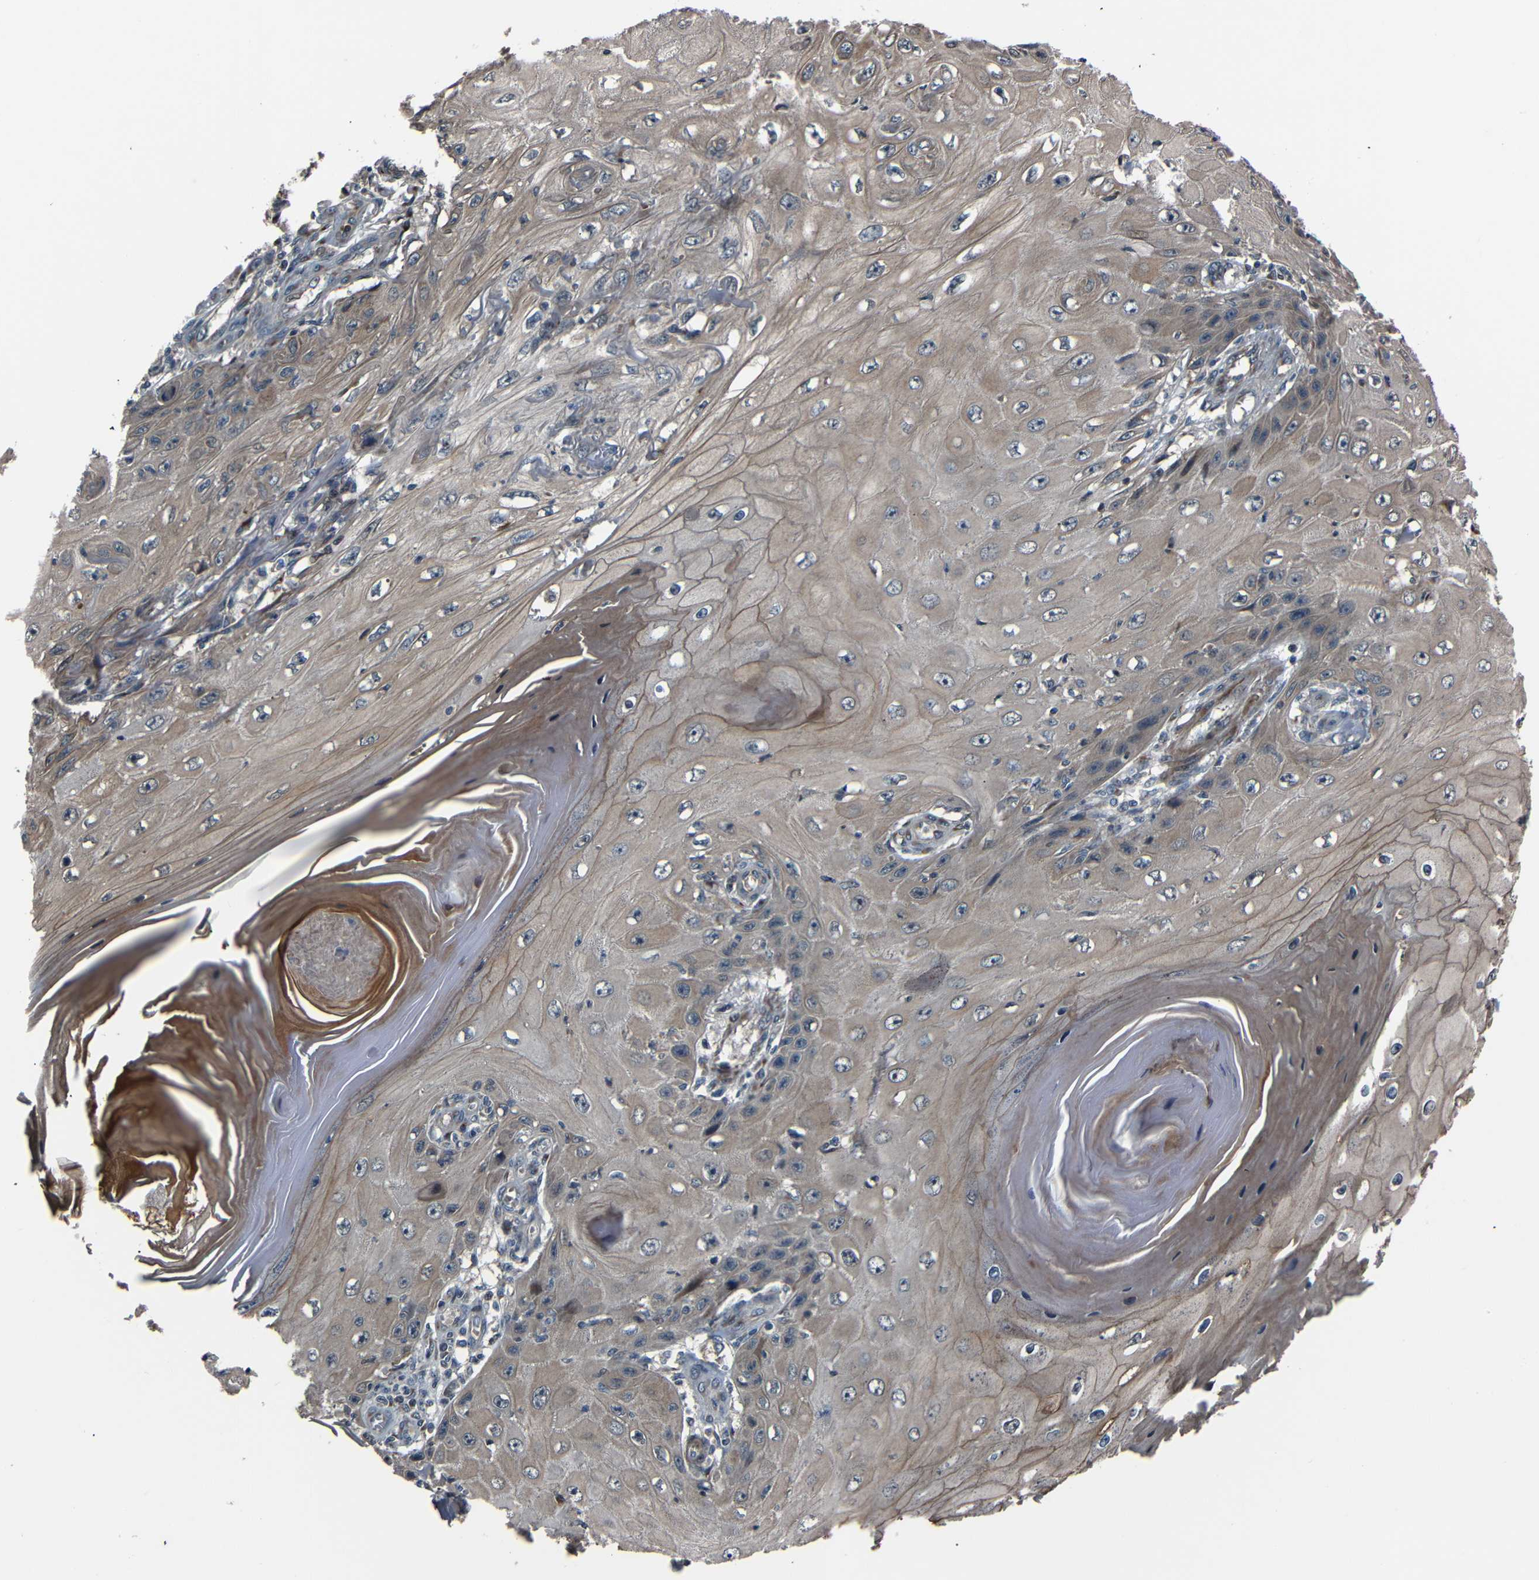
{"staining": {"intensity": "moderate", "quantity": ">75%", "location": "cytoplasmic/membranous"}, "tissue": "skin cancer", "cell_type": "Tumor cells", "image_type": "cancer", "snomed": [{"axis": "morphology", "description": "Squamous cell carcinoma, NOS"}, {"axis": "topography", "description": "Skin"}], "caption": "This photomicrograph shows squamous cell carcinoma (skin) stained with IHC to label a protein in brown. The cytoplasmic/membranous of tumor cells show moderate positivity for the protein. Nuclei are counter-stained blue.", "gene": "AKAP9", "patient": {"sex": "female", "age": 73}}